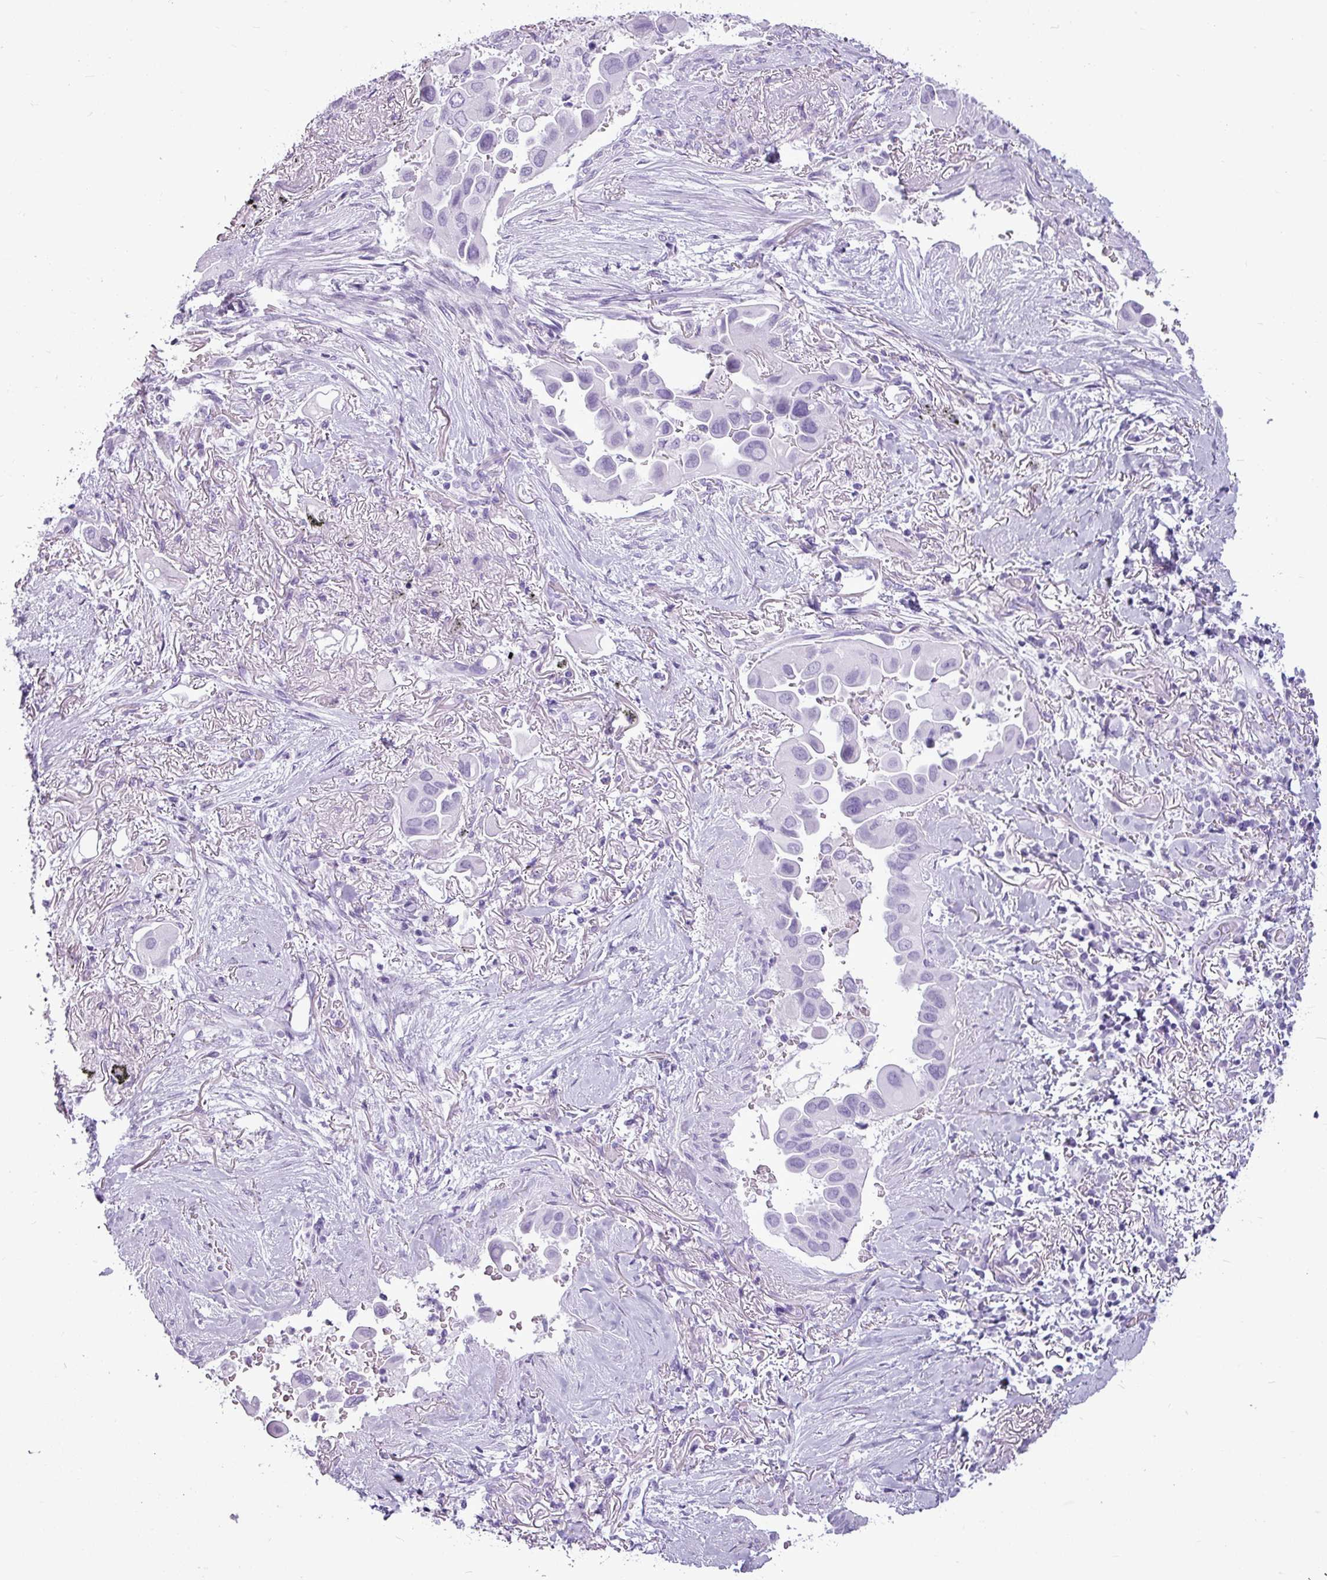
{"staining": {"intensity": "negative", "quantity": "none", "location": "none"}, "tissue": "lung cancer", "cell_type": "Tumor cells", "image_type": "cancer", "snomed": [{"axis": "morphology", "description": "Adenocarcinoma, NOS"}, {"axis": "topography", "description": "Lung"}], "caption": "Image shows no protein staining in tumor cells of lung adenocarcinoma tissue.", "gene": "AMY1B", "patient": {"sex": "female", "age": 76}}